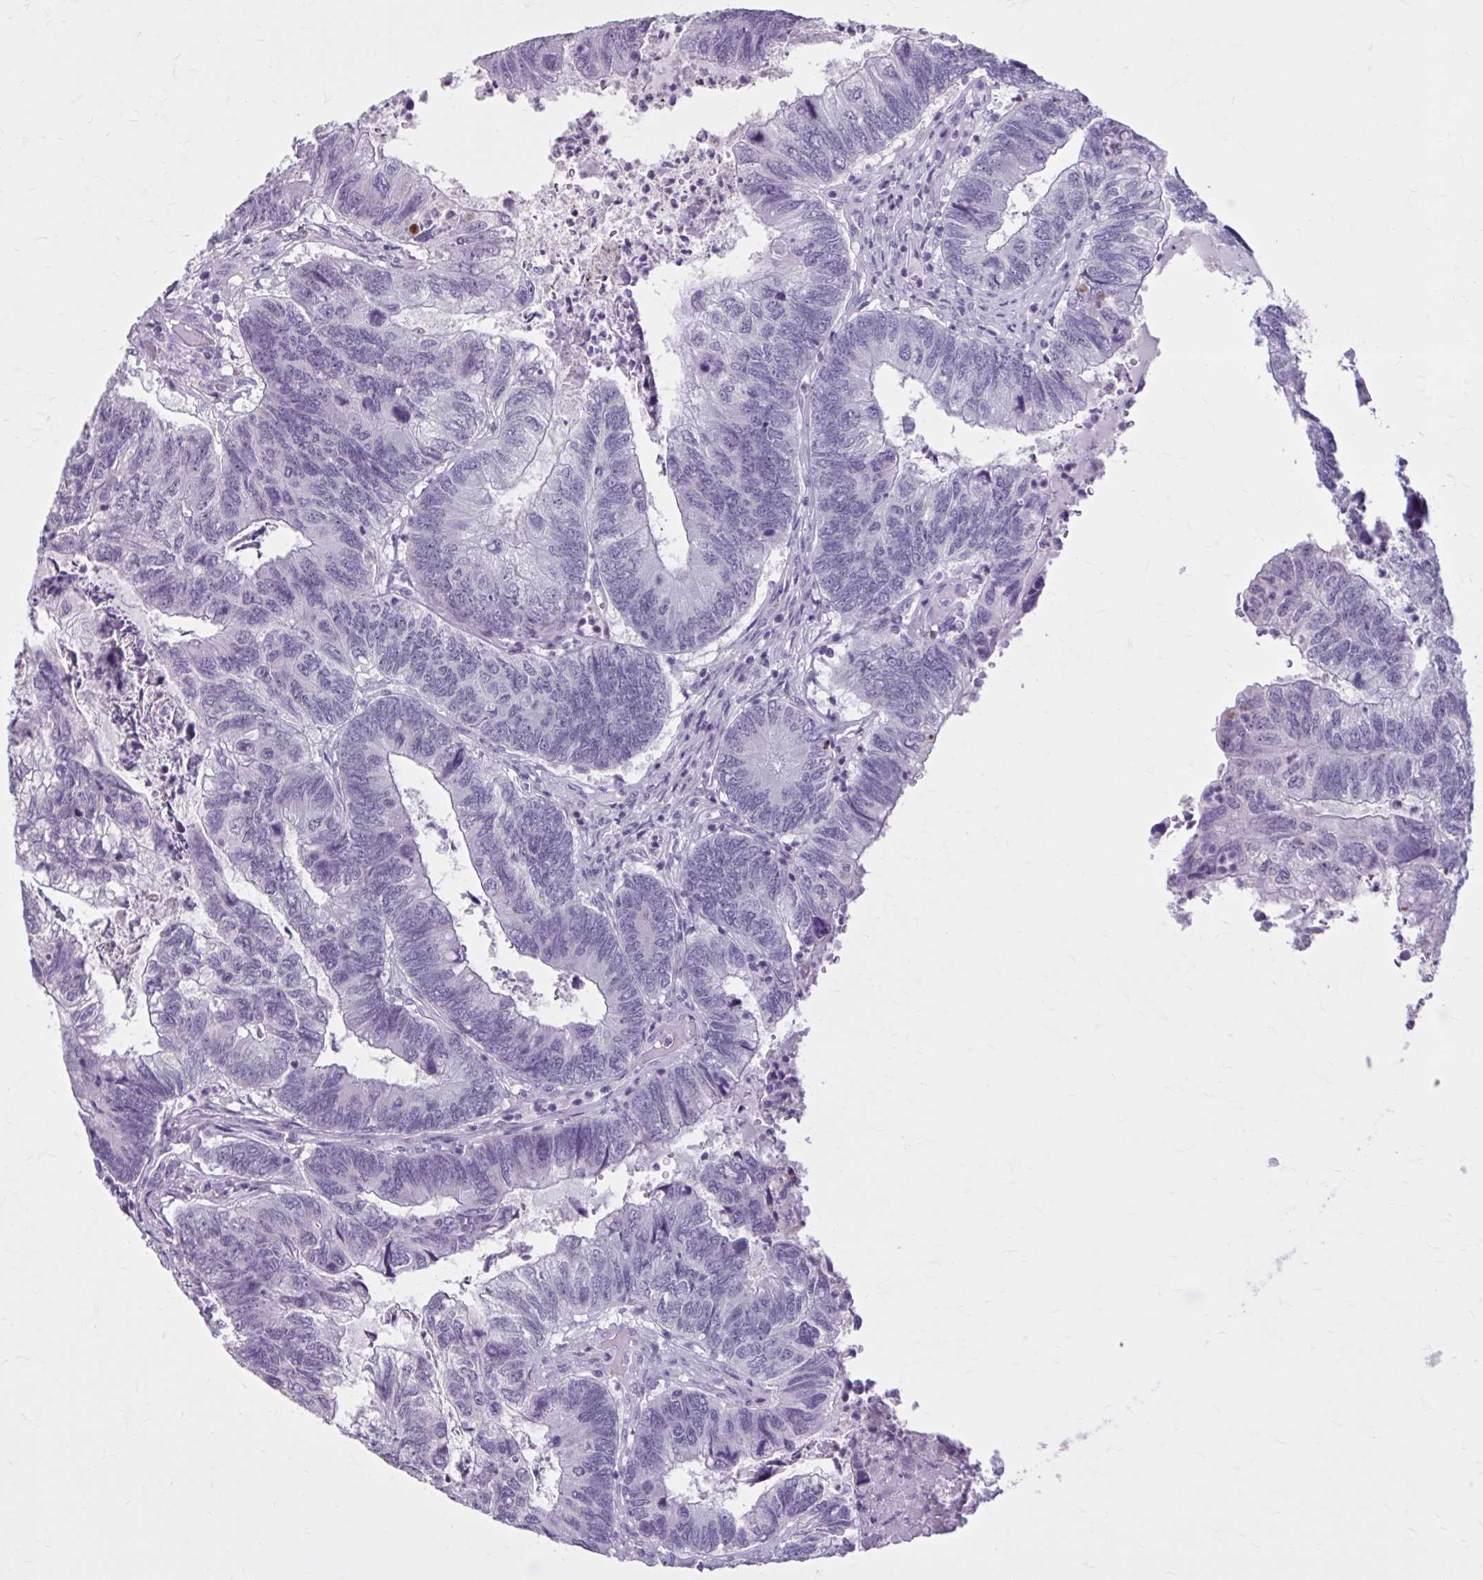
{"staining": {"intensity": "negative", "quantity": "none", "location": "none"}, "tissue": "colorectal cancer", "cell_type": "Tumor cells", "image_type": "cancer", "snomed": [{"axis": "morphology", "description": "Adenocarcinoma, NOS"}, {"axis": "topography", "description": "Colon"}], "caption": "IHC micrograph of neoplastic tissue: adenocarcinoma (colorectal) stained with DAB shows no significant protein expression in tumor cells. The staining was performed using DAB to visualize the protein expression in brown, while the nuclei were stained in blue with hematoxylin (Magnification: 20x).", "gene": "OR4B1", "patient": {"sex": "female", "age": 67}}